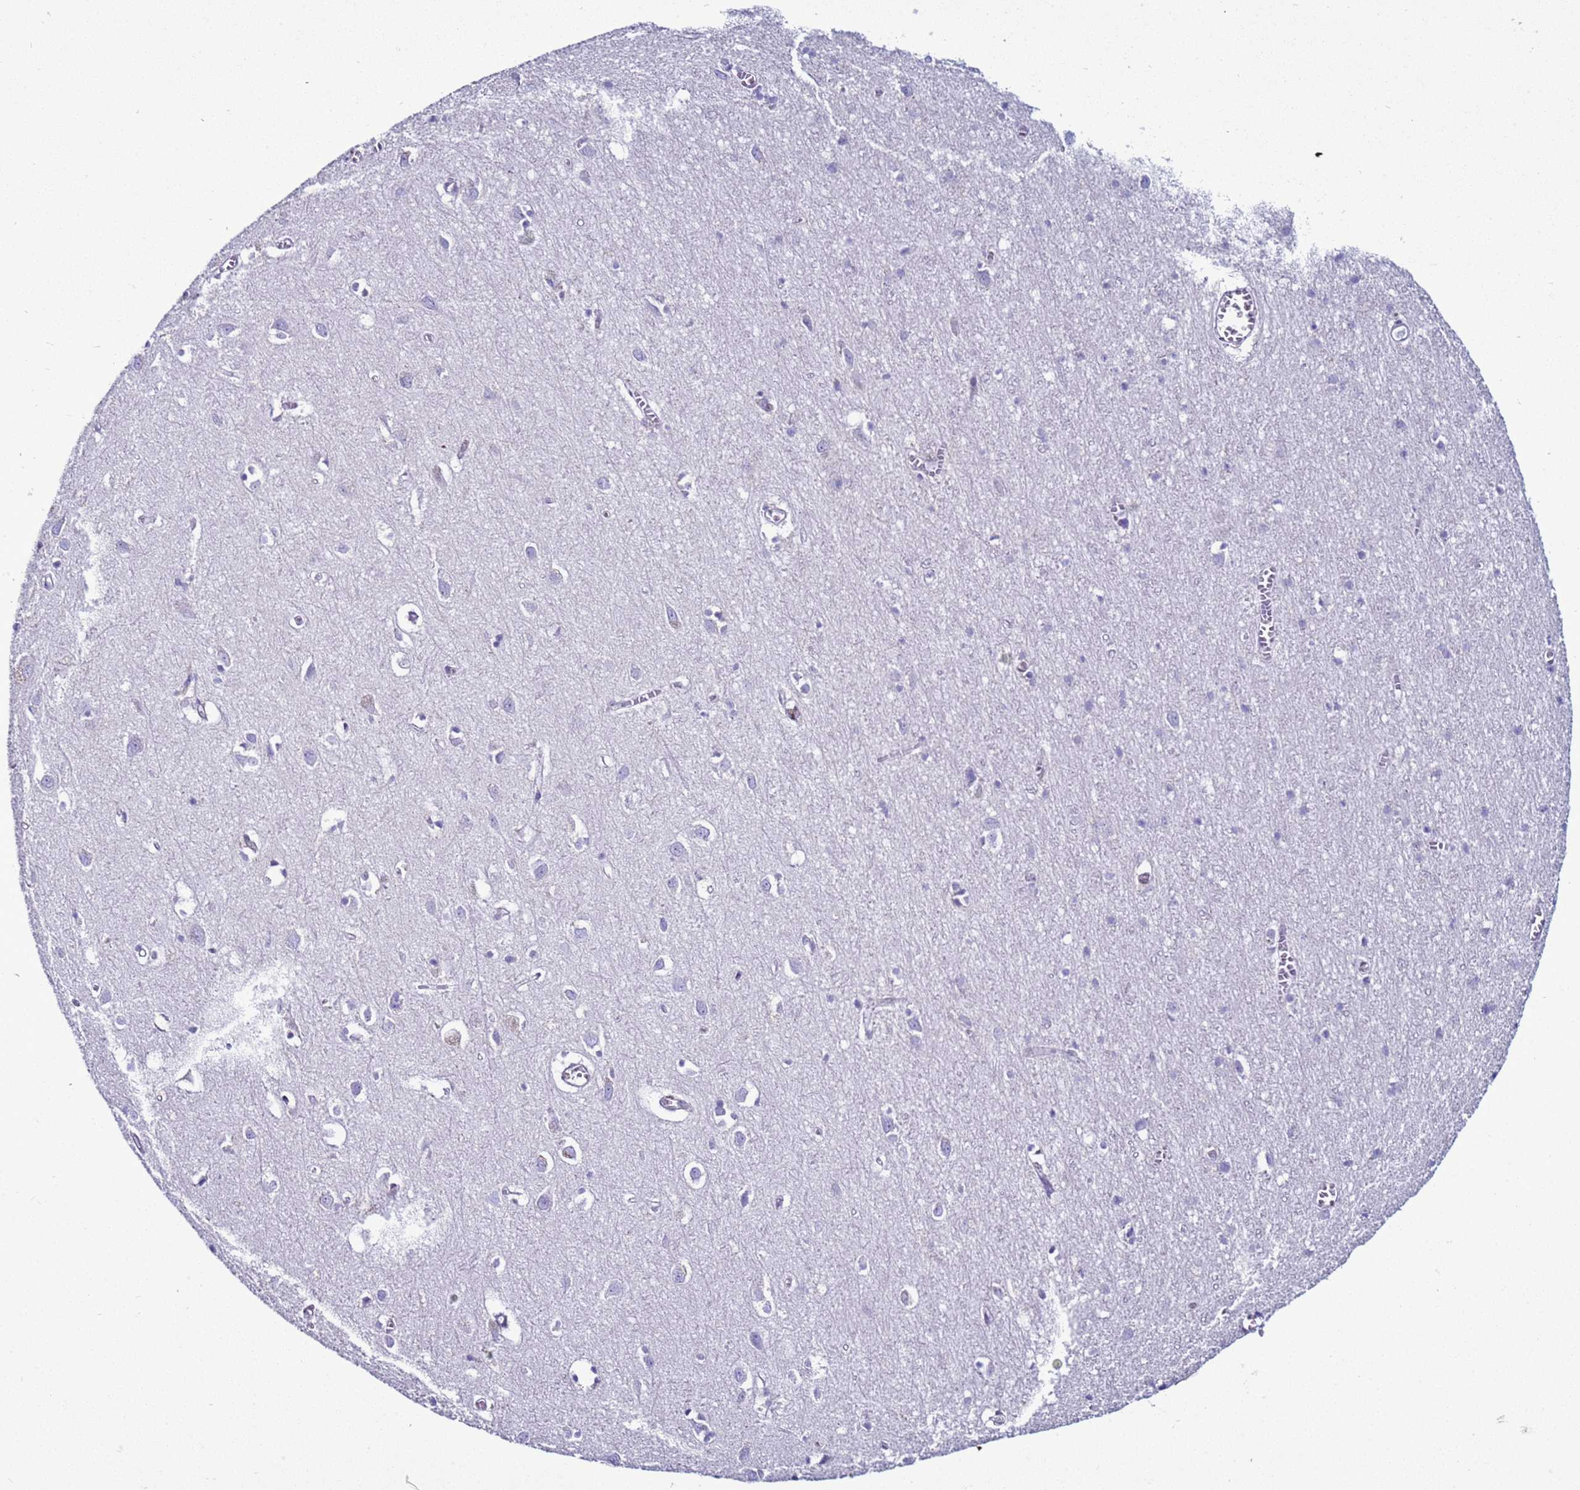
{"staining": {"intensity": "negative", "quantity": "none", "location": "none"}, "tissue": "cerebral cortex", "cell_type": "Endothelial cells", "image_type": "normal", "snomed": [{"axis": "morphology", "description": "Normal tissue, NOS"}, {"axis": "topography", "description": "Cerebral cortex"}], "caption": "An immunohistochemistry micrograph of unremarkable cerebral cortex is shown. There is no staining in endothelial cells of cerebral cortex. (Immunohistochemistry, brightfield microscopy, high magnification).", "gene": "LRRC10B", "patient": {"sex": "female", "age": 64}}